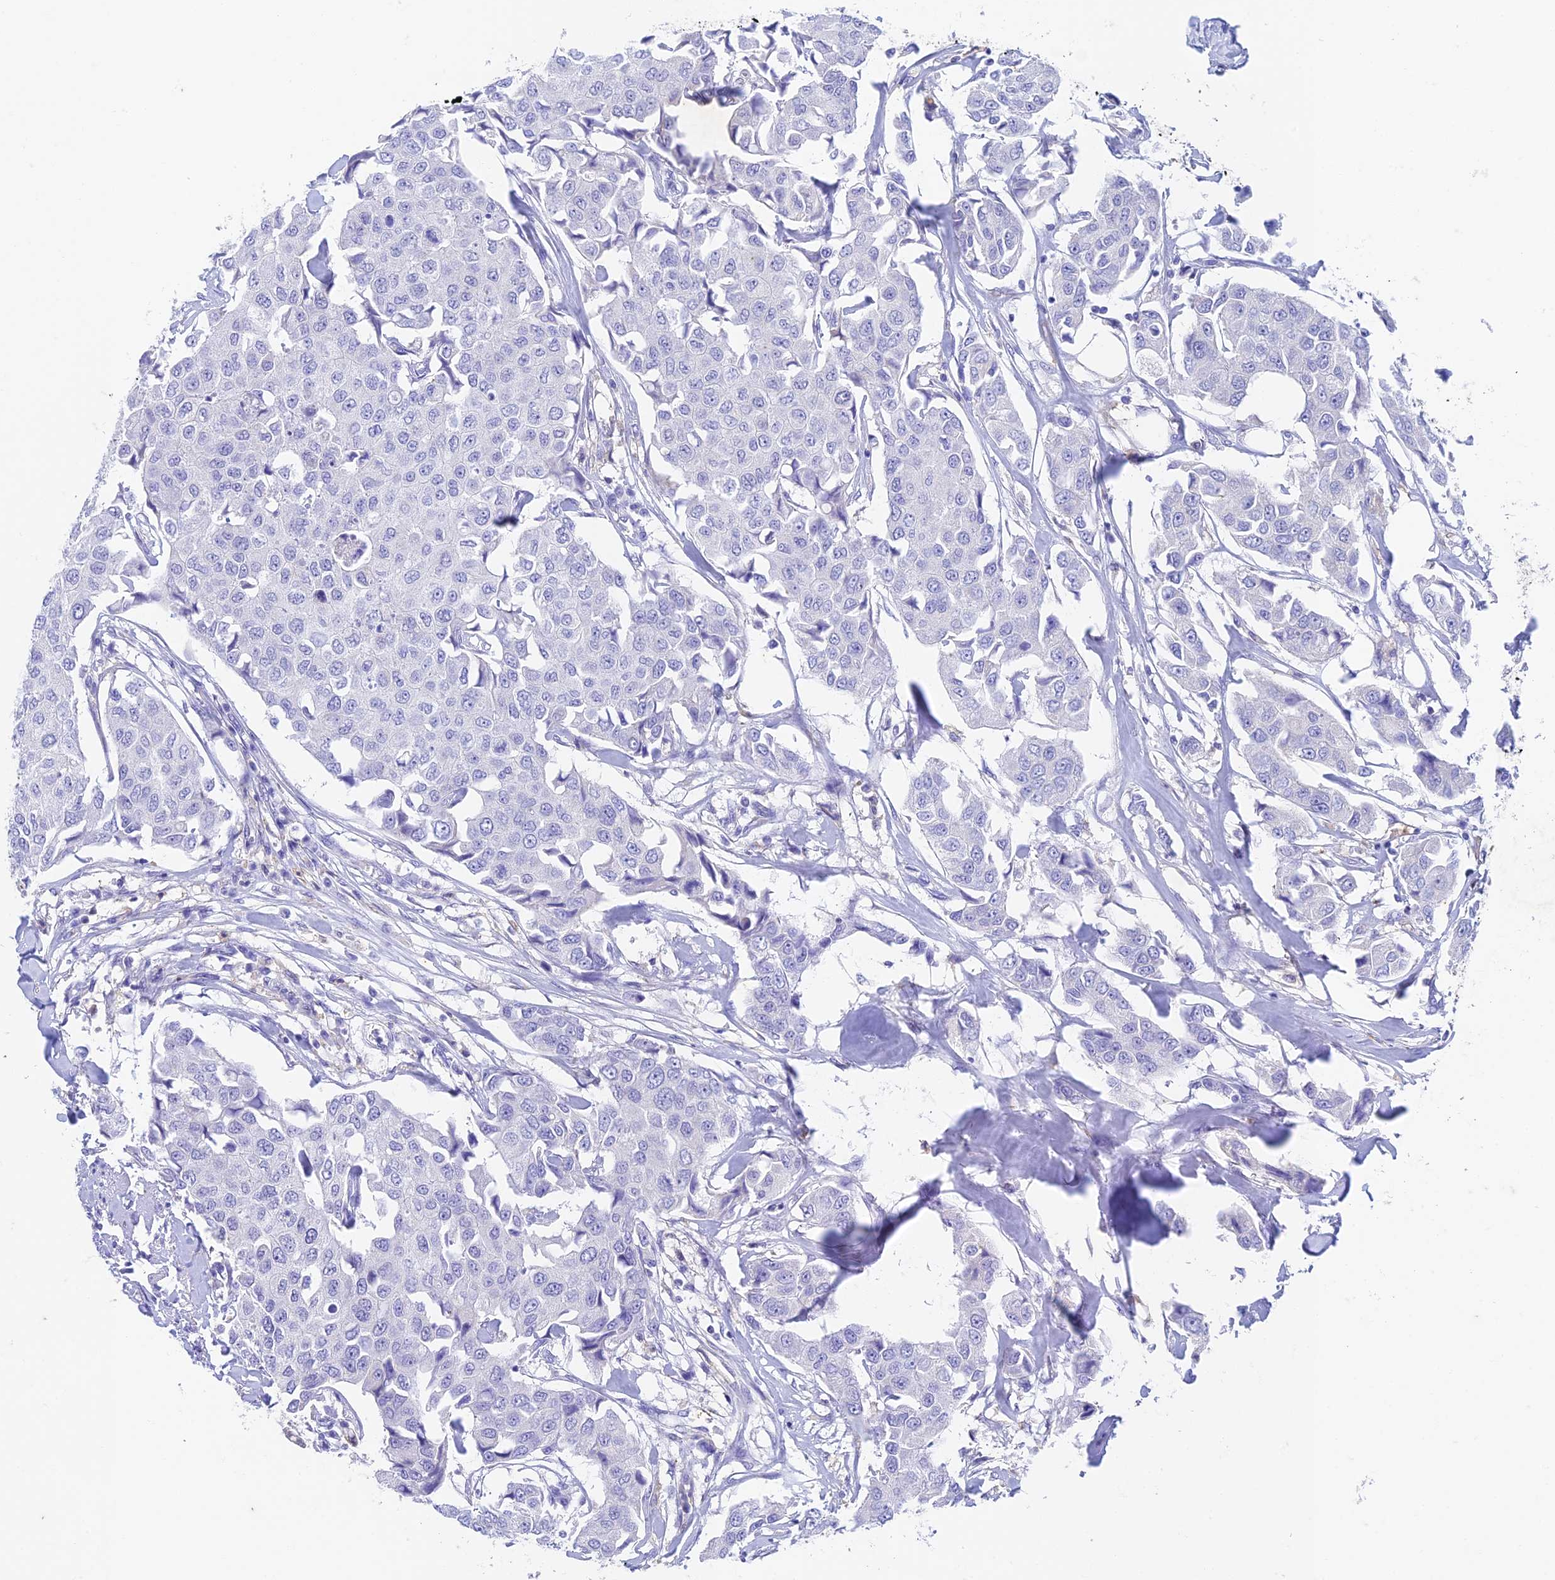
{"staining": {"intensity": "negative", "quantity": "none", "location": "none"}, "tissue": "breast cancer", "cell_type": "Tumor cells", "image_type": "cancer", "snomed": [{"axis": "morphology", "description": "Duct carcinoma"}, {"axis": "topography", "description": "Breast"}], "caption": "Tumor cells show no significant protein positivity in infiltrating ductal carcinoma (breast). (DAB immunohistochemistry (IHC) visualized using brightfield microscopy, high magnification).", "gene": "FGF7", "patient": {"sex": "female", "age": 80}}